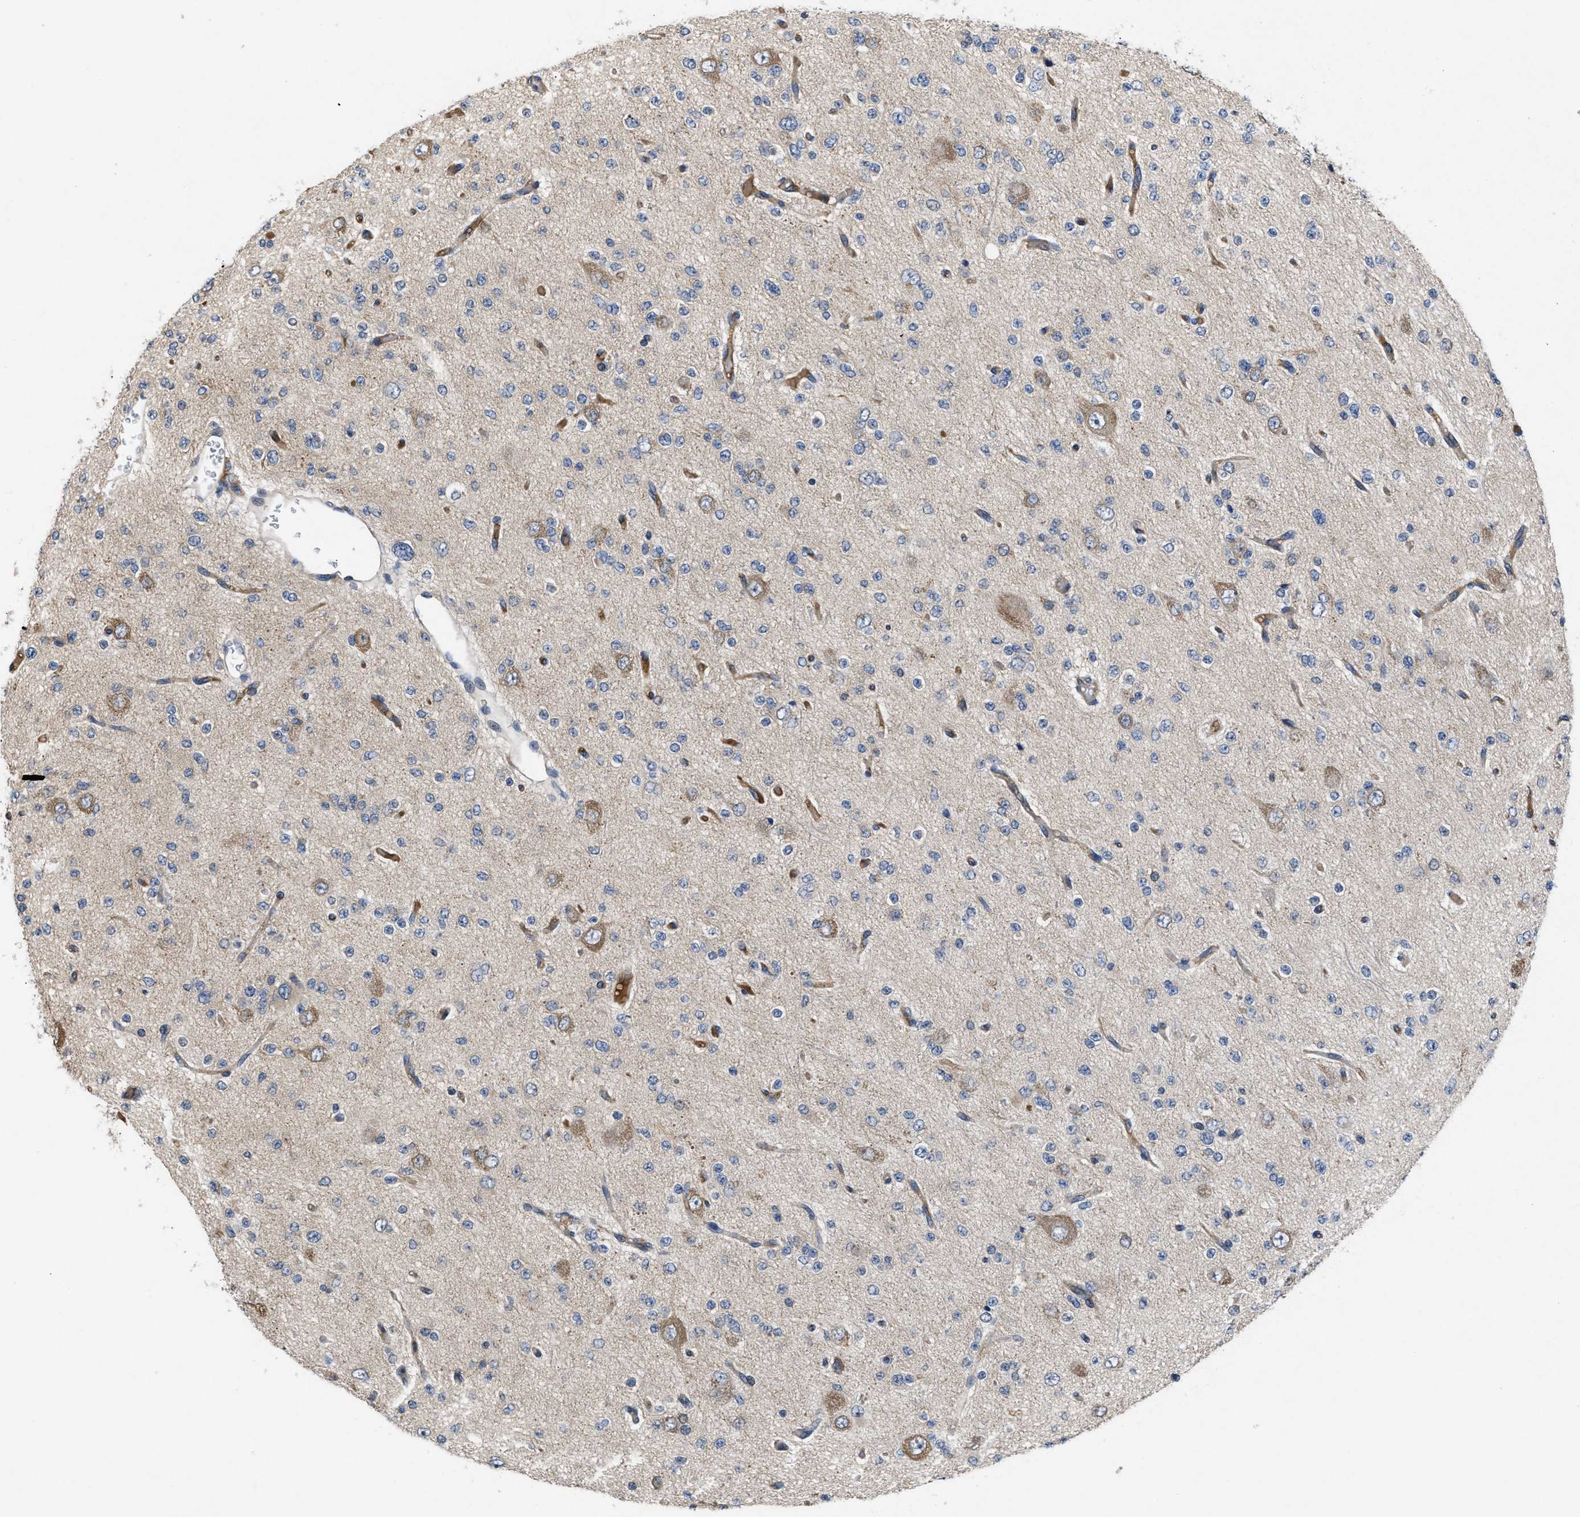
{"staining": {"intensity": "weak", "quantity": "<25%", "location": "cytoplasmic/membranous"}, "tissue": "glioma", "cell_type": "Tumor cells", "image_type": "cancer", "snomed": [{"axis": "morphology", "description": "Glioma, malignant, Low grade"}, {"axis": "topography", "description": "Brain"}], "caption": "Tumor cells are negative for brown protein staining in glioma. (Brightfield microscopy of DAB immunohistochemistry (IHC) at high magnification).", "gene": "VPS4A", "patient": {"sex": "male", "age": 38}}